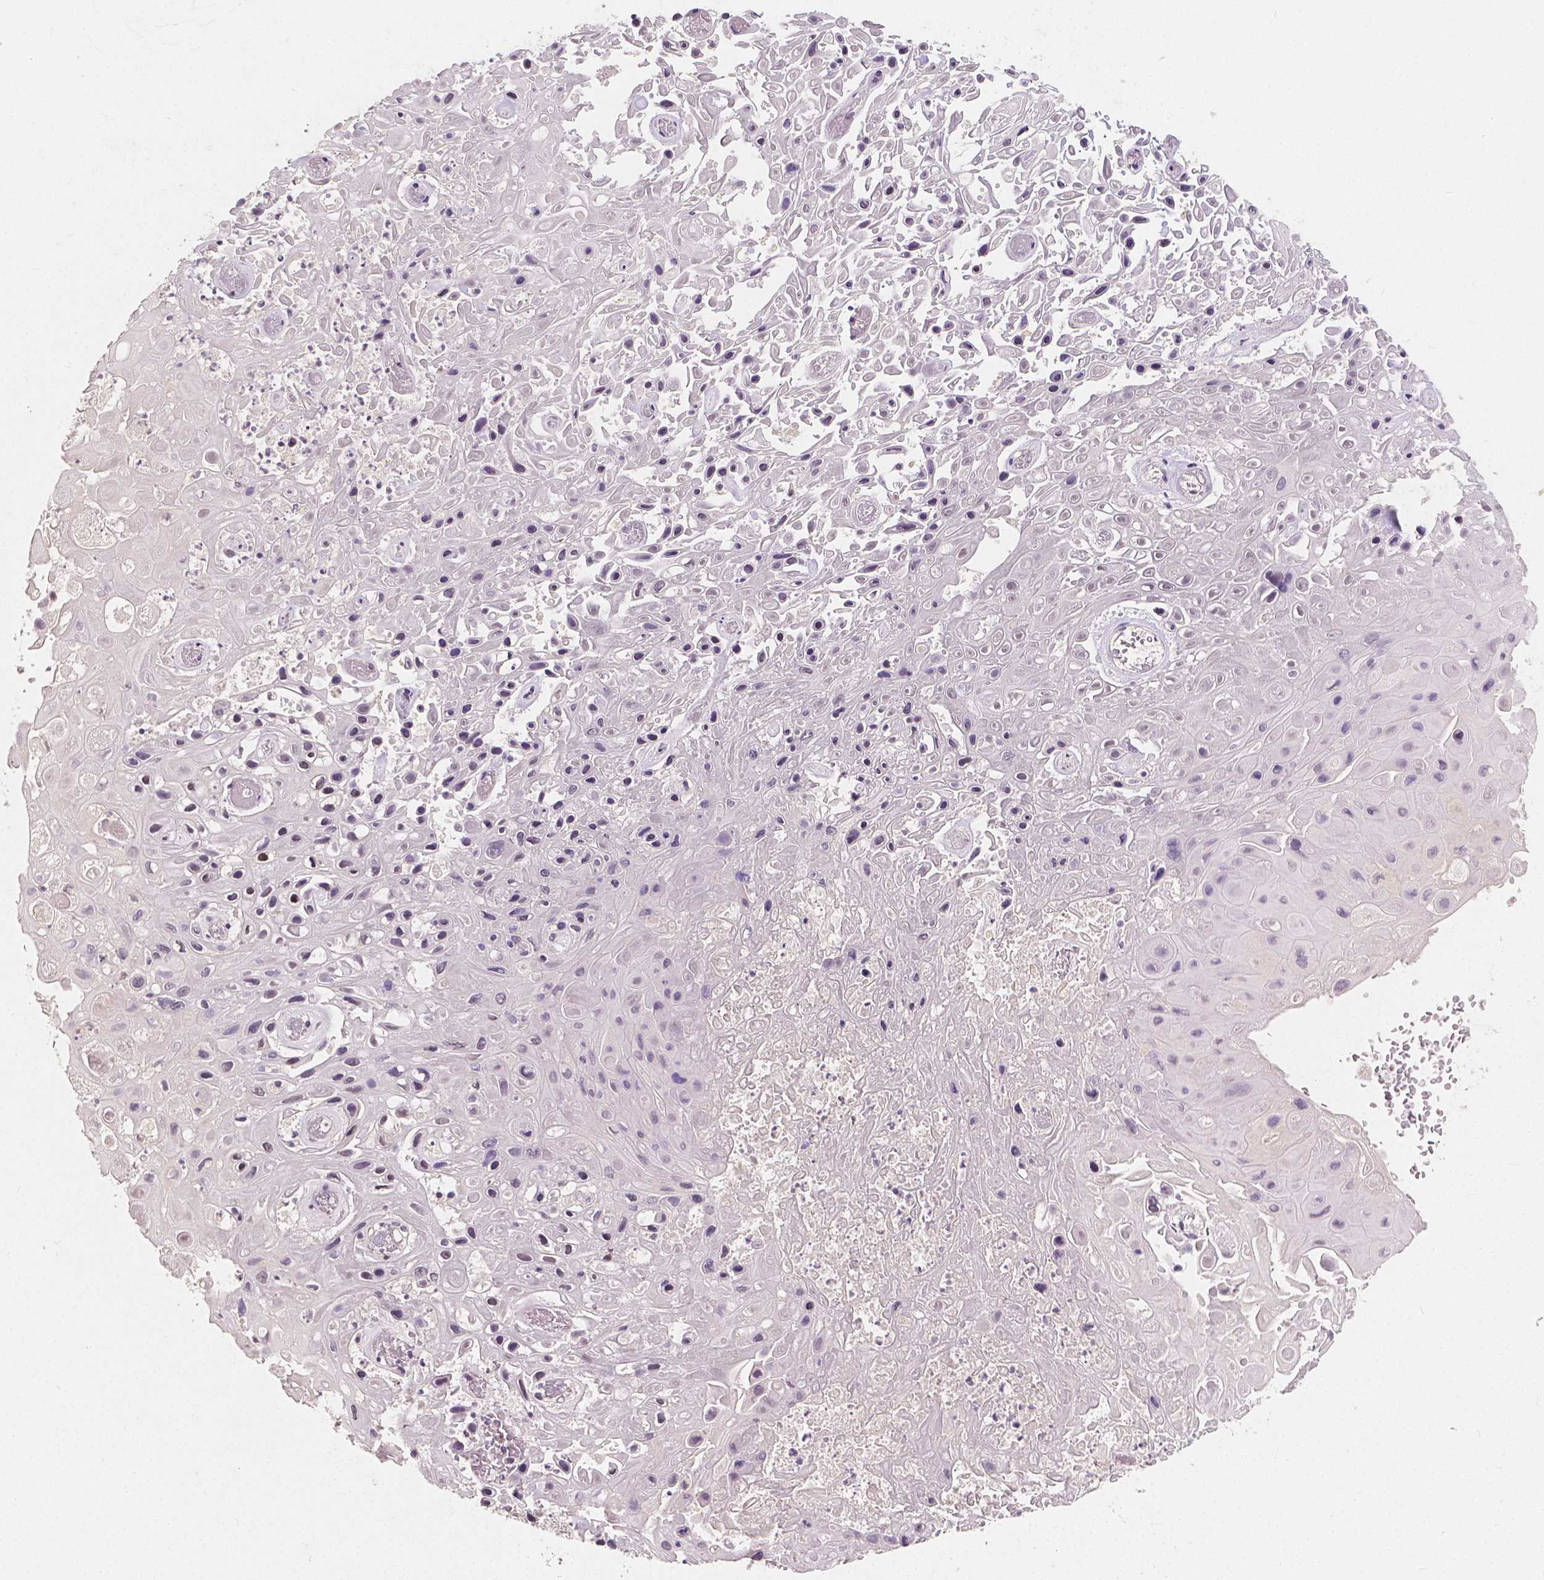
{"staining": {"intensity": "weak", "quantity": "<25%", "location": "nuclear"}, "tissue": "skin cancer", "cell_type": "Tumor cells", "image_type": "cancer", "snomed": [{"axis": "morphology", "description": "Squamous cell carcinoma, NOS"}, {"axis": "topography", "description": "Skin"}], "caption": "DAB (3,3'-diaminobenzidine) immunohistochemical staining of skin cancer (squamous cell carcinoma) demonstrates no significant staining in tumor cells.", "gene": "NOLC1", "patient": {"sex": "male", "age": 82}}